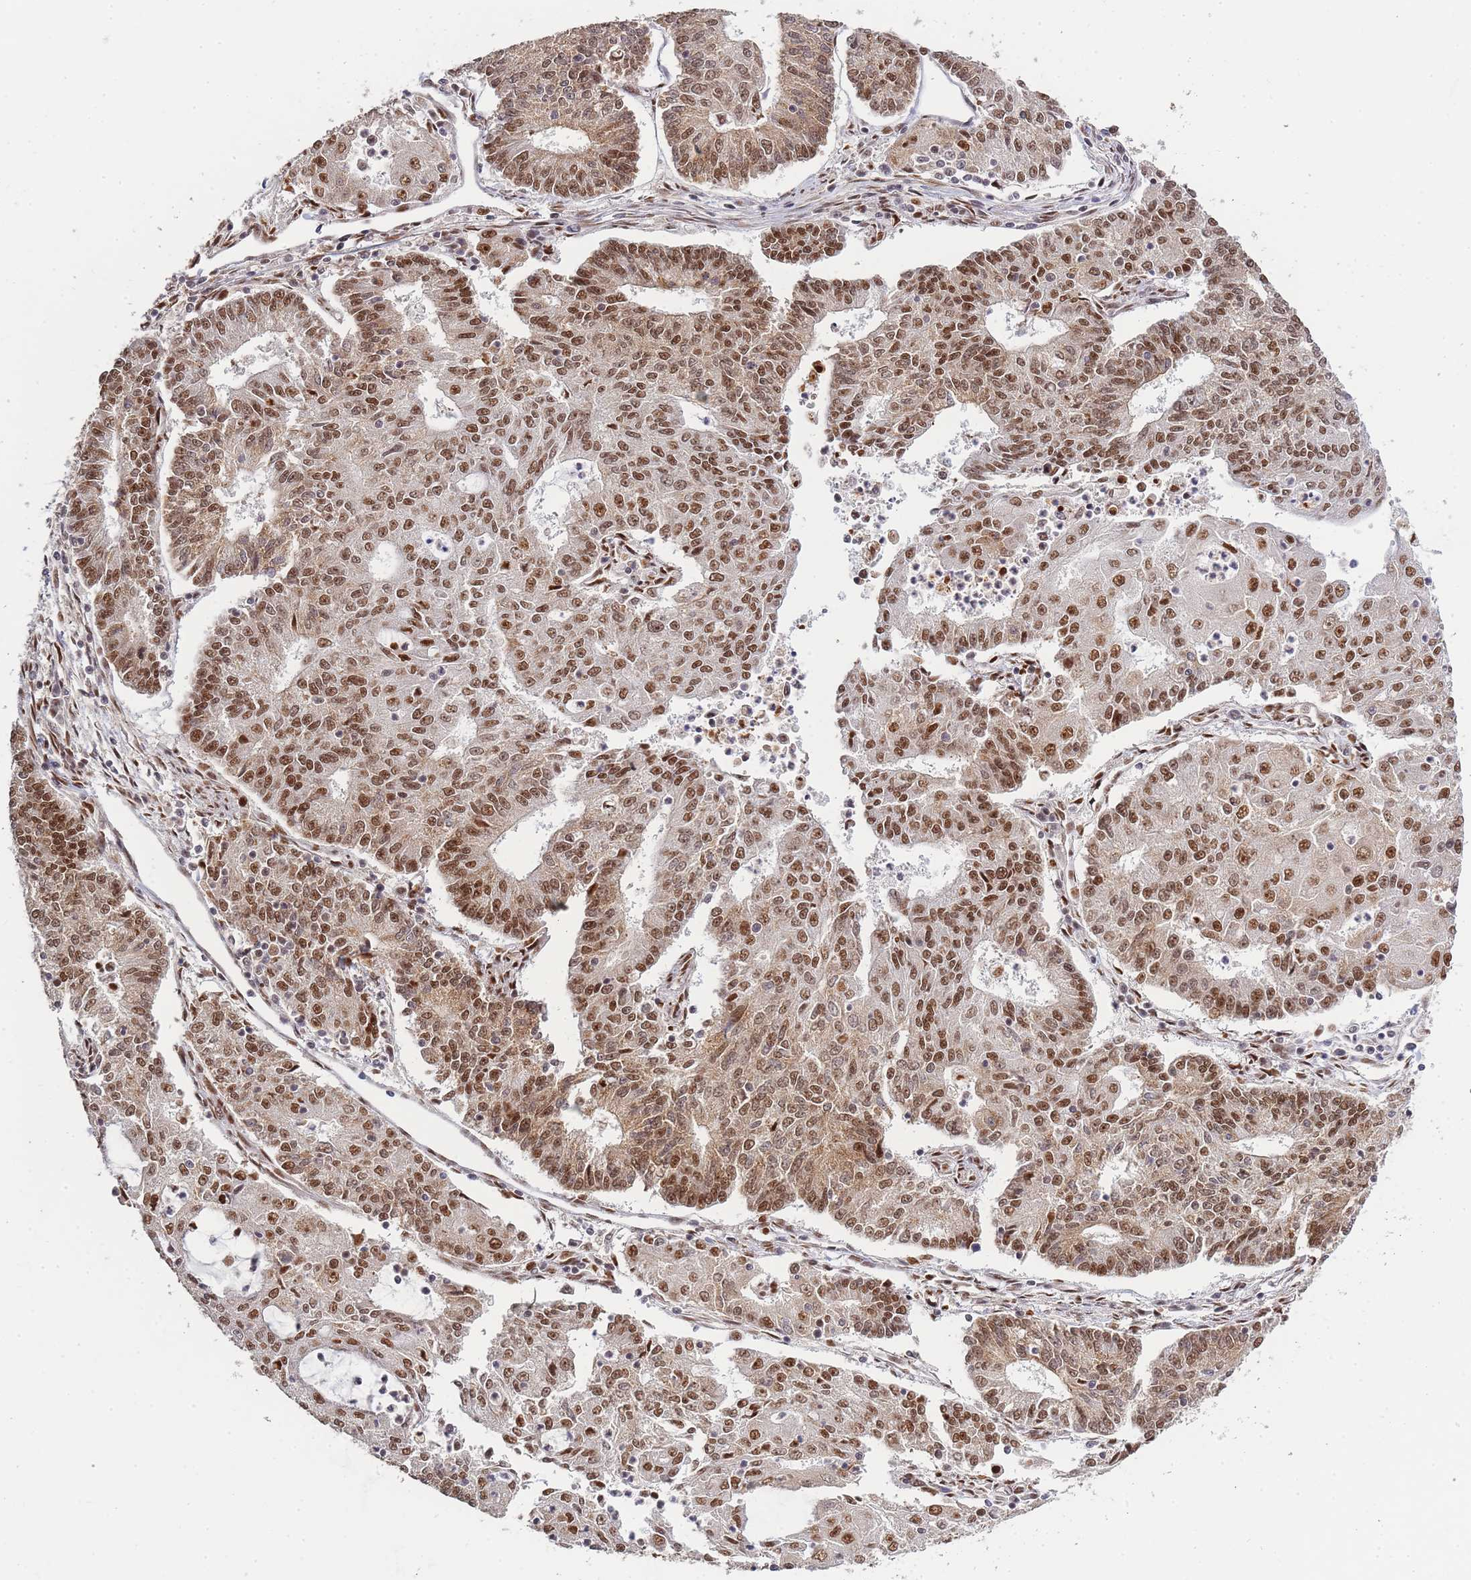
{"staining": {"intensity": "moderate", "quantity": ">75%", "location": "nuclear"}, "tissue": "endometrial cancer", "cell_type": "Tumor cells", "image_type": "cancer", "snomed": [{"axis": "morphology", "description": "Adenocarcinoma, NOS"}, {"axis": "topography", "description": "Endometrium"}], "caption": "Protein staining of endometrial adenocarcinoma tissue exhibits moderate nuclear positivity in about >75% of tumor cells.", "gene": "PRKDC", "patient": {"sex": "female", "age": 56}}